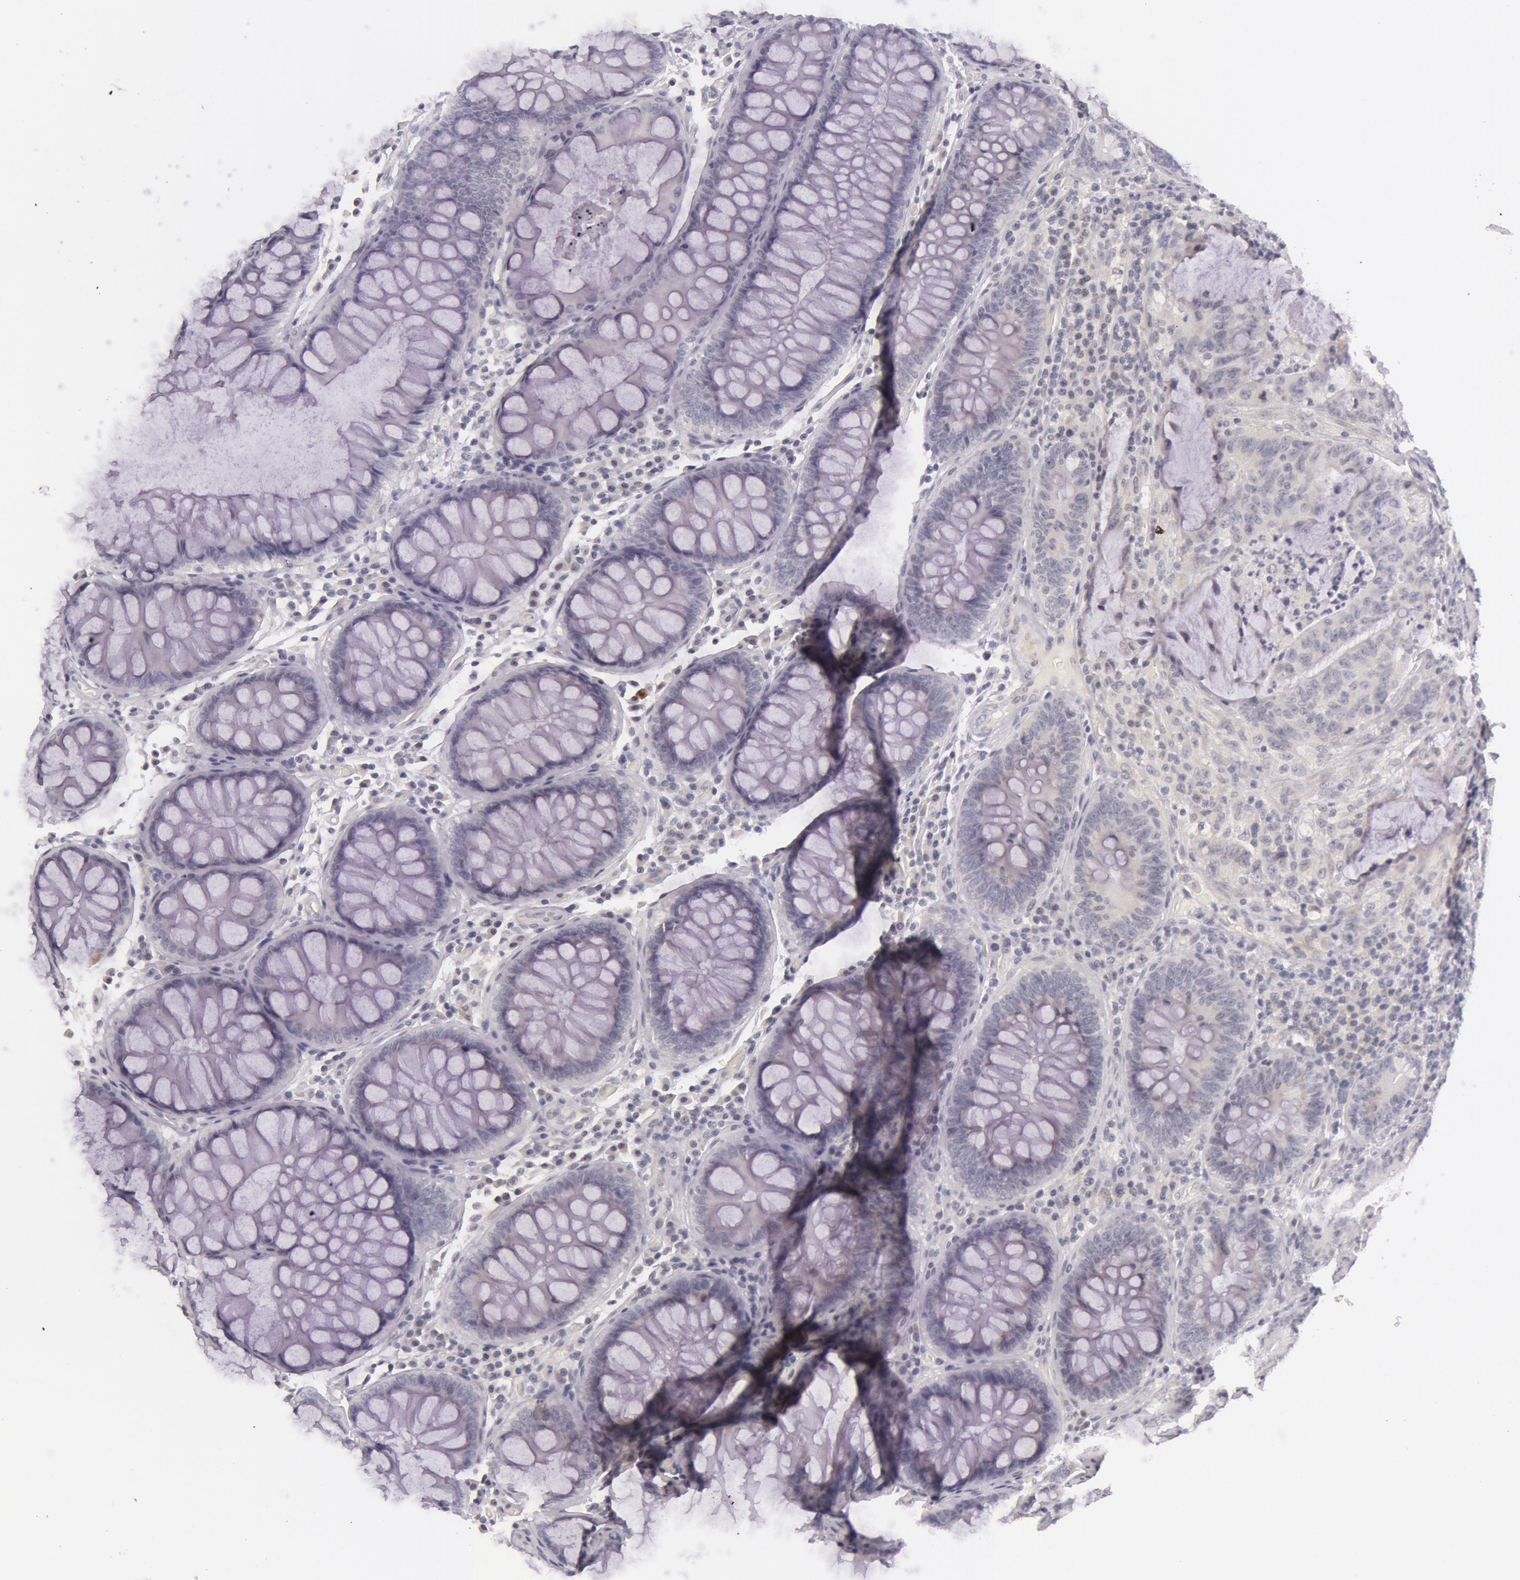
{"staining": {"intensity": "negative", "quantity": "none", "location": "none"}, "tissue": "colorectal cancer", "cell_type": "Tumor cells", "image_type": "cancer", "snomed": [{"axis": "morphology", "description": "Adenocarcinoma, NOS"}, {"axis": "topography", "description": "Colon"}], "caption": "Image shows no protein staining in tumor cells of colorectal cancer (adenocarcinoma) tissue.", "gene": "RBMY1F", "patient": {"sex": "male", "age": 54}}